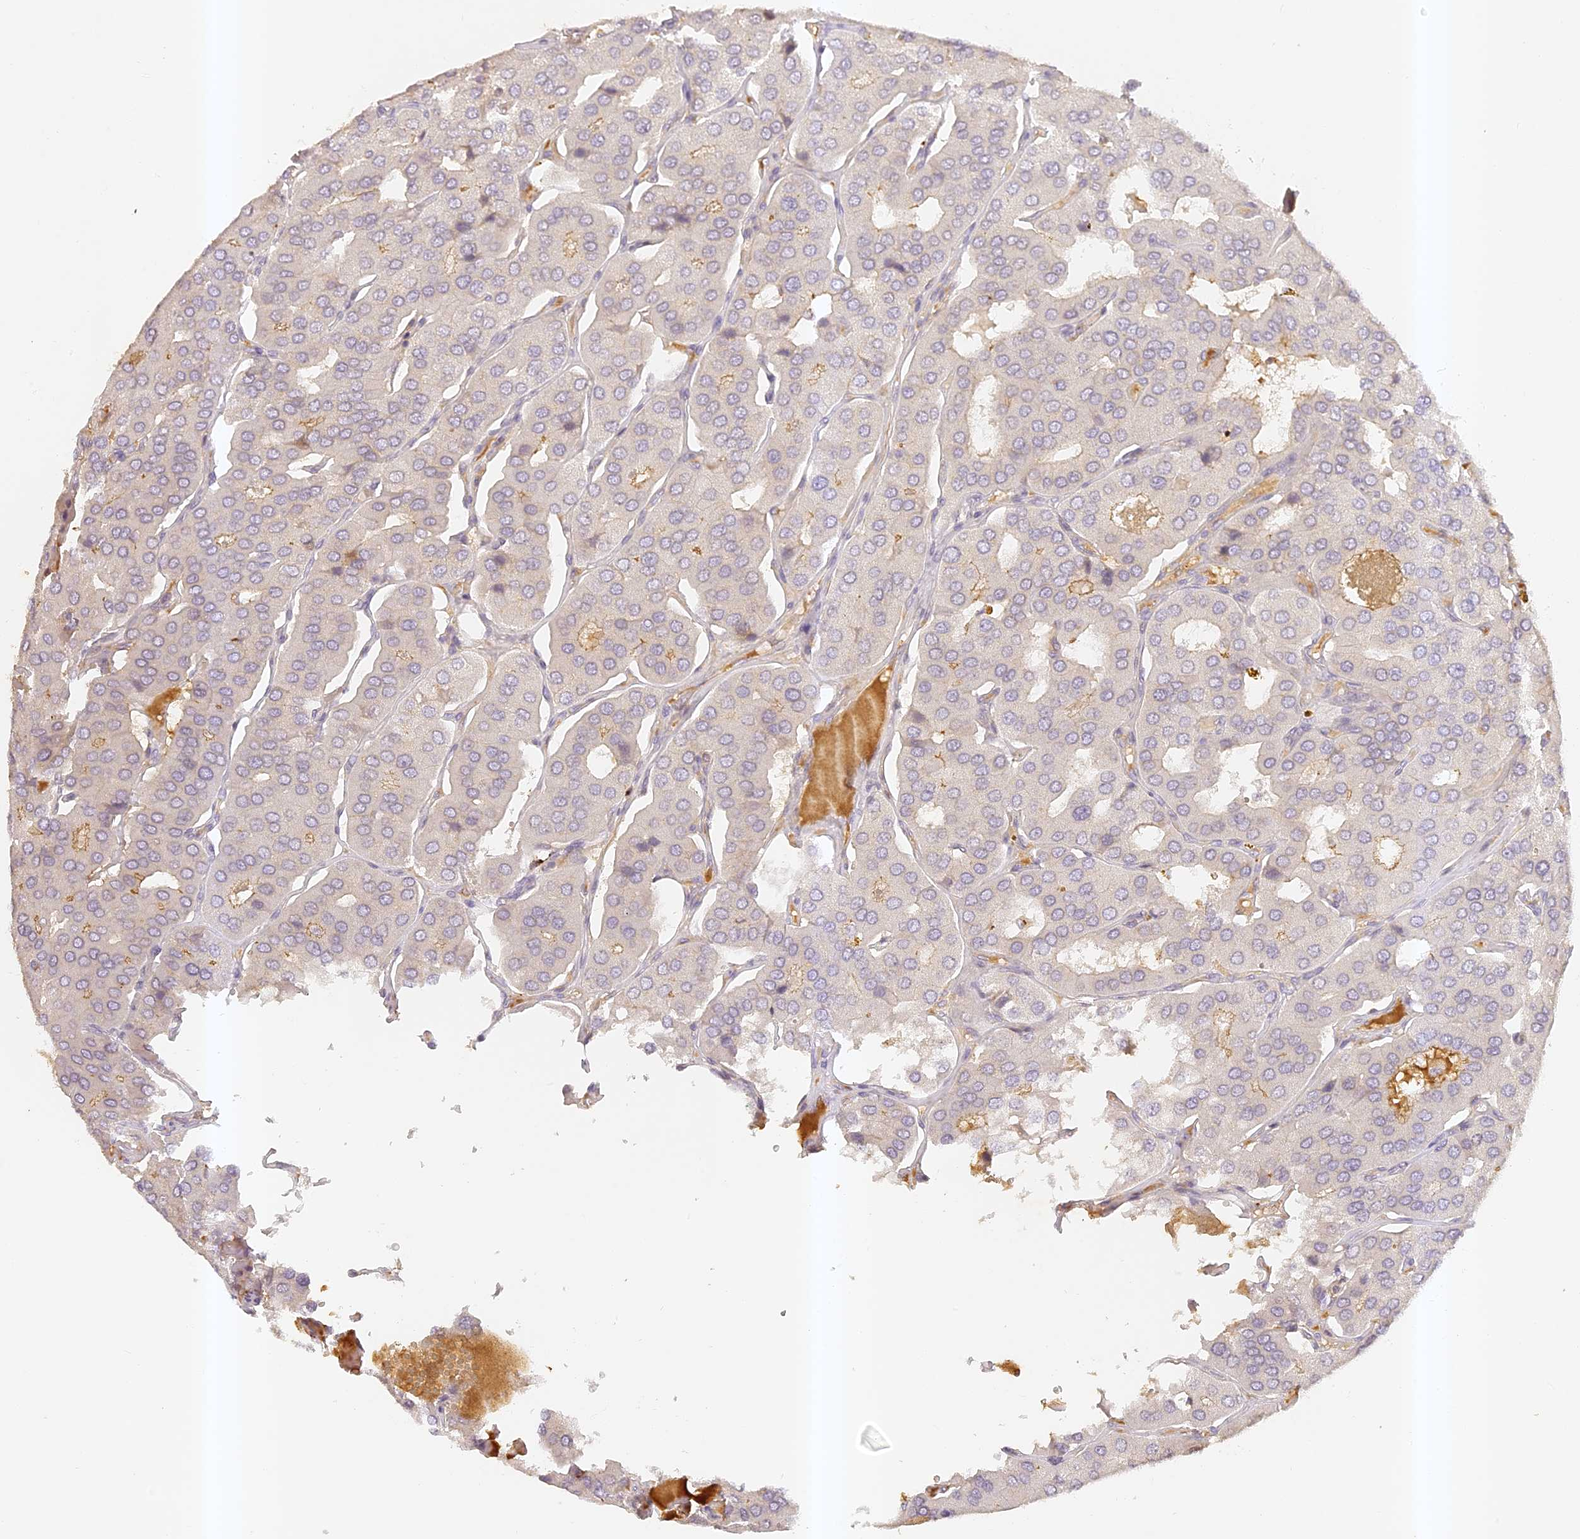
{"staining": {"intensity": "weak", "quantity": "<25%", "location": "cytoplasmic/membranous"}, "tissue": "parathyroid gland", "cell_type": "Glandular cells", "image_type": "normal", "snomed": [{"axis": "morphology", "description": "Normal tissue, NOS"}, {"axis": "morphology", "description": "Adenoma, NOS"}, {"axis": "topography", "description": "Parathyroid gland"}], "caption": "A photomicrograph of parathyroid gland stained for a protein shows no brown staining in glandular cells. (Stains: DAB (3,3'-diaminobenzidine) IHC with hematoxylin counter stain, Microscopy: brightfield microscopy at high magnification).", "gene": "ELL3", "patient": {"sex": "female", "age": 86}}